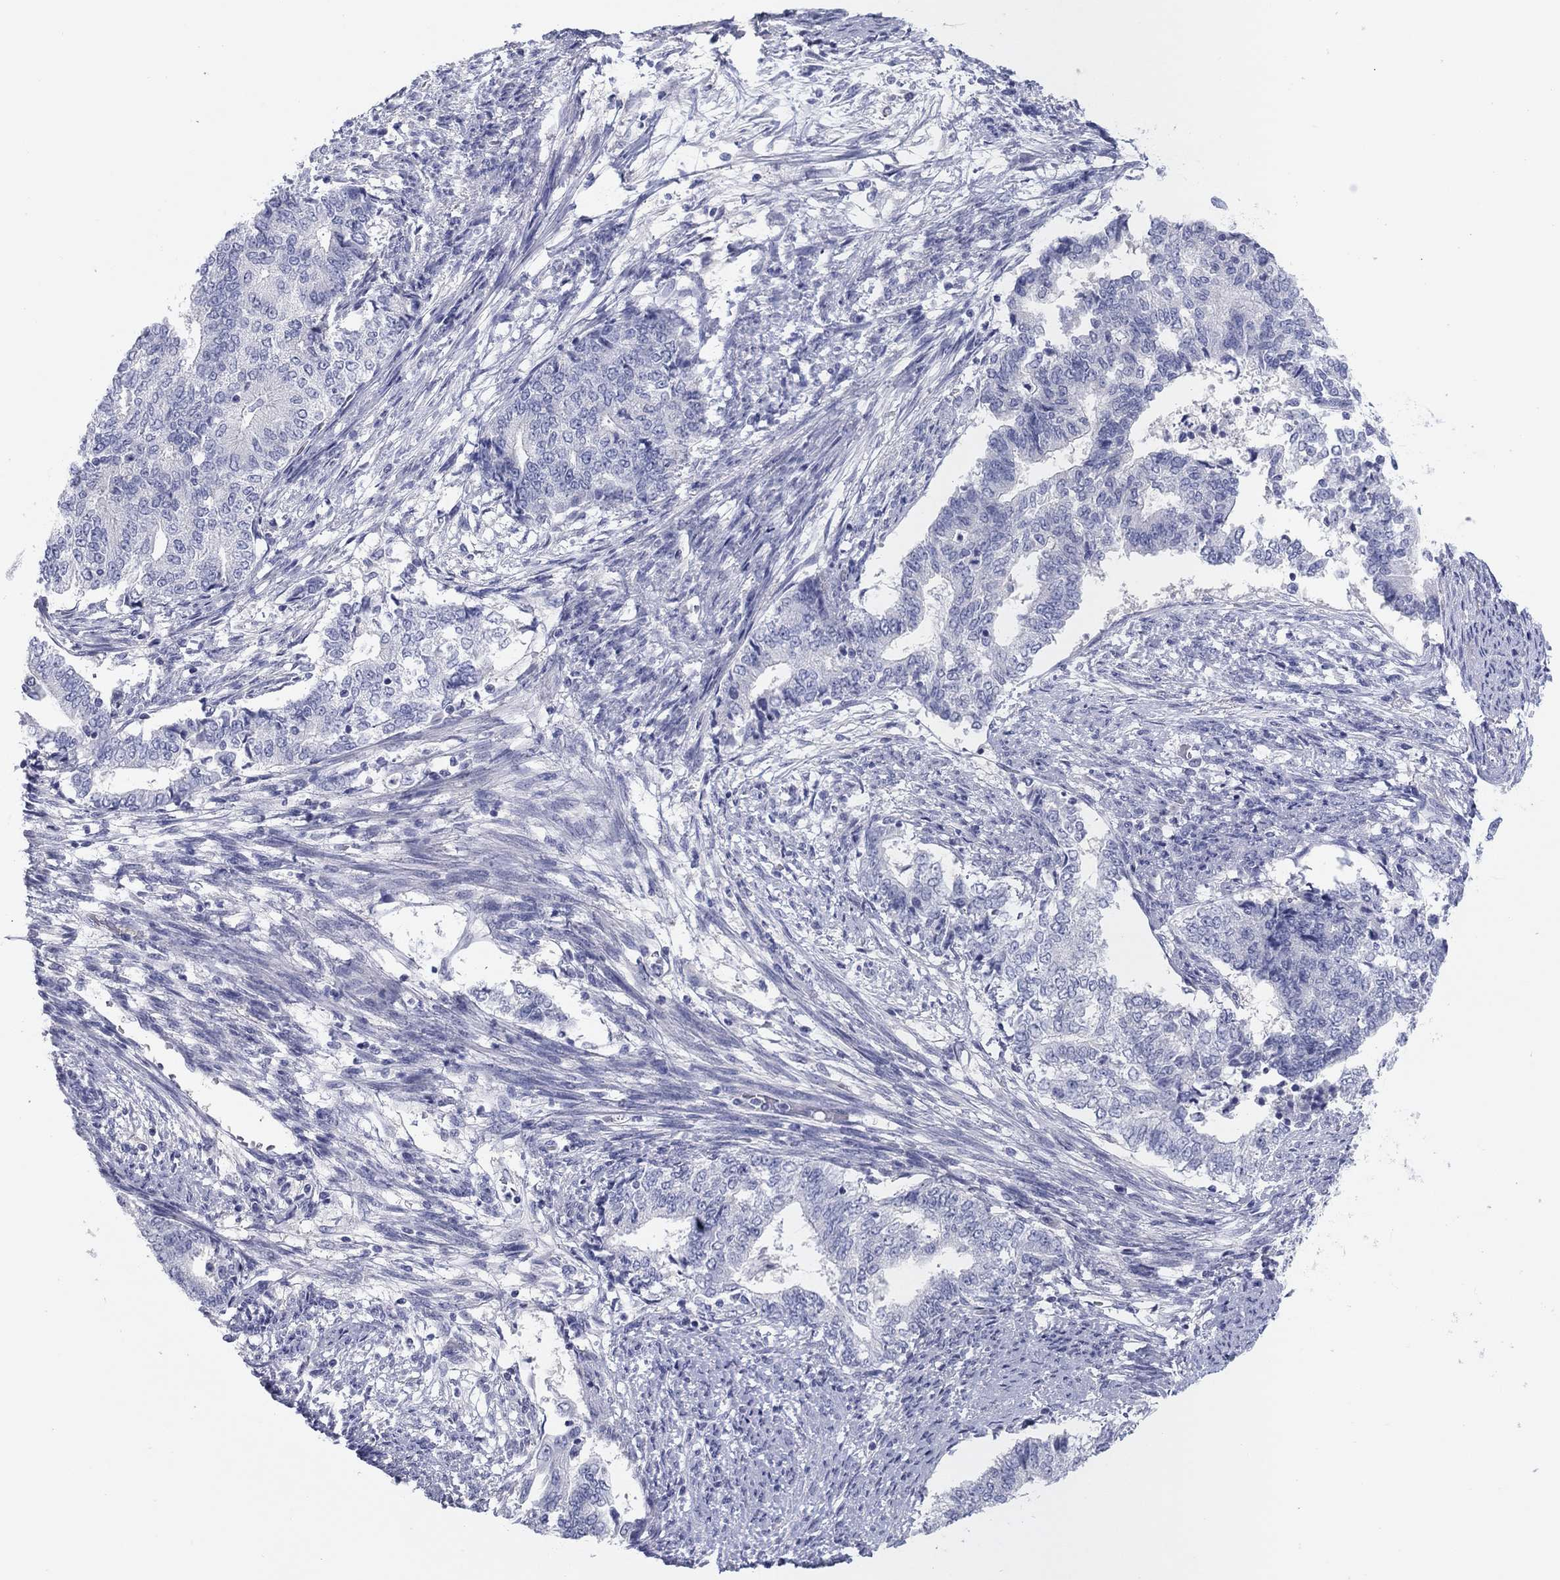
{"staining": {"intensity": "negative", "quantity": "none", "location": "none"}, "tissue": "endometrial cancer", "cell_type": "Tumor cells", "image_type": "cancer", "snomed": [{"axis": "morphology", "description": "Adenocarcinoma, NOS"}, {"axis": "topography", "description": "Endometrium"}], "caption": "A micrograph of human endometrial adenocarcinoma is negative for staining in tumor cells.", "gene": "CPNE6", "patient": {"sex": "female", "age": 65}}